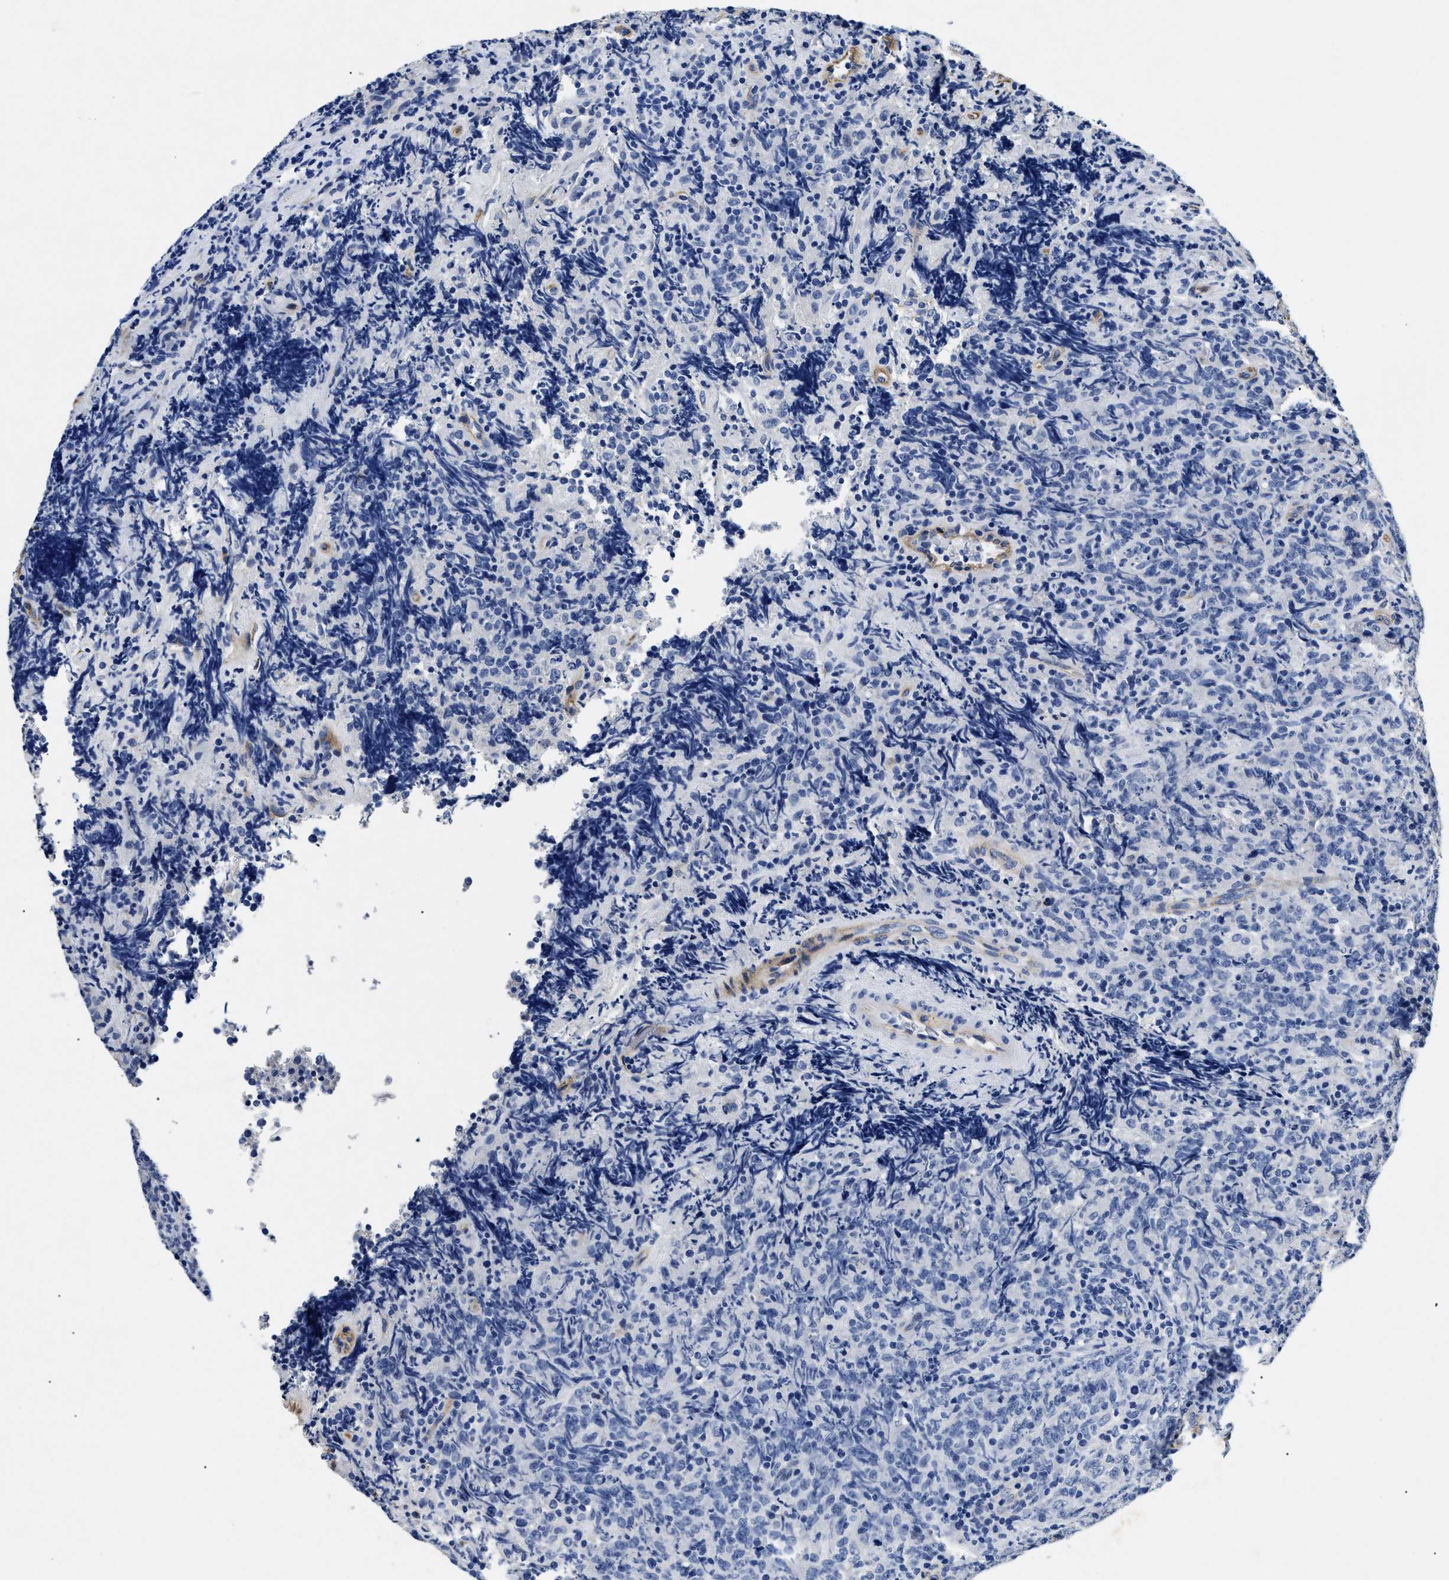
{"staining": {"intensity": "negative", "quantity": "none", "location": "none"}, "tissue": "lymphoma", "cell_type": "Tumor cells", "image_type": "cancer", "snomed": [{"axis": "morphology", "description": "Malignant lymphoma, non-Hodgkin's type, High grade"}, {"axis": "topography", "description": "Tonsil"}], "caption": "Micrograph shows no significant protein expression in tumor cells of malignant lymphoma, non-Hodgkin's type (high-grade).", "gene": "LAMA3", "patient": {"sex": "female", "age": 36}}